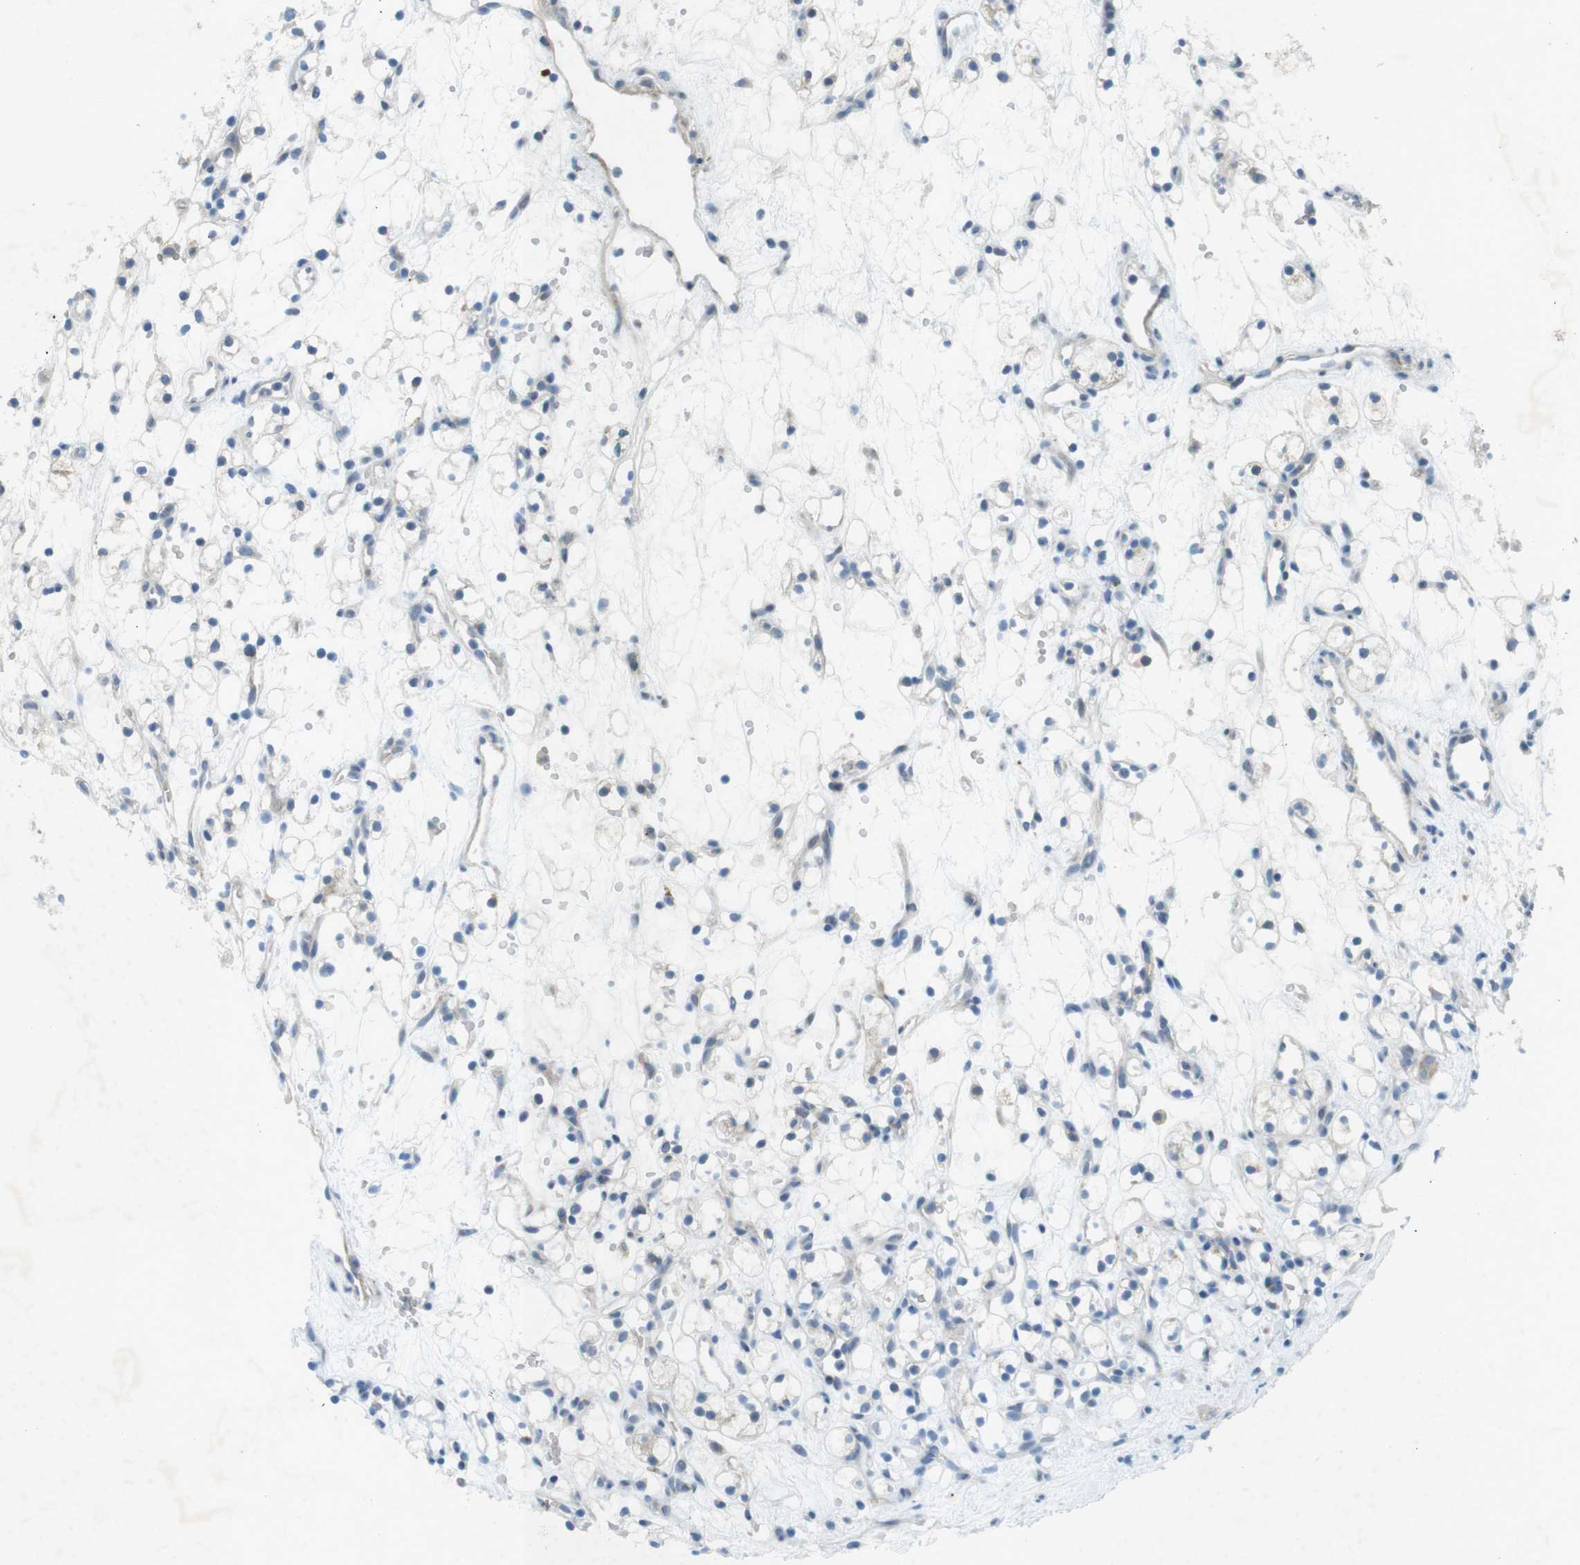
{"staining": {"intensity": "negative", "quantity": "none", "location": "none"}, "tissue": "renal cancer", "cell_type": "Tumor cells", "image_type": "cancer", "snomed": [{"axis": "morphology", "description": "Adenocarcinoma, NOS"}, {"axis": "topography", "description": "Kidney"}], "caption": "DAB immunohistochemical staining of human renal cancer shows no significant expression in tumor cells. (Stains: DAB (3,3'-diaminobenzidine) immunohistochemistry (IHC) with hematoxylin counter stain, Microscopy: brightfield microscopy at high magnification).", "gene": "TYW1", "patient": {"sex": "female", "age": 60}}